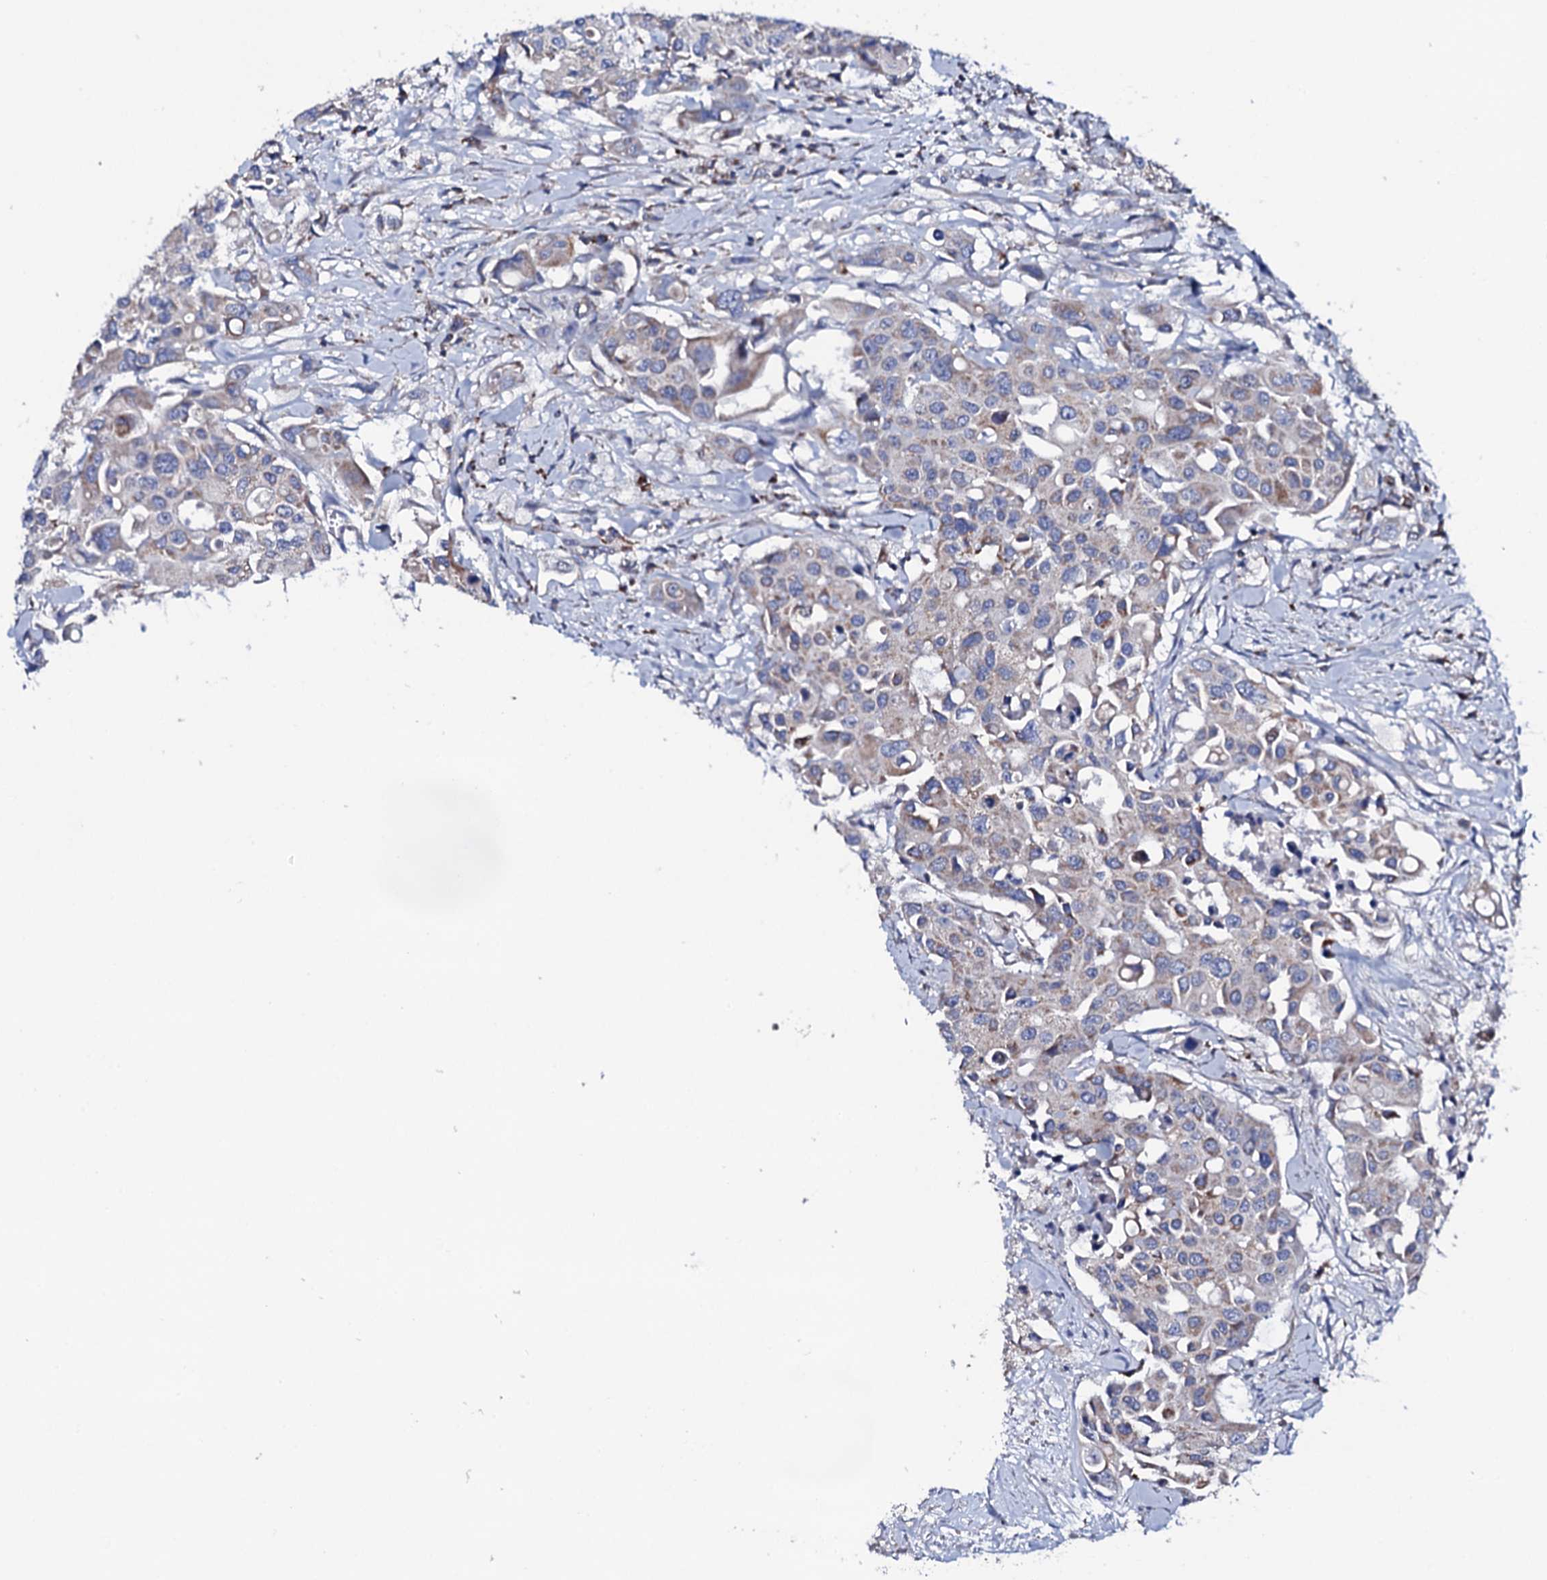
{"staining": {"intensity": "weak", "quantity": "25%-75%", "location": "cytoplasmic/membranous"}, "tissue": "colorectal cancer", "cell_type": "Tumor cells", "image_type": "cancer", "snomed": [{"axis": "morphology", "description": "Adenocarcinoma, NOS"}, {"axis": "topography", "description": "Colon"}], "caption": "An immunohistochemistry (IHC) photomicrograph of neoplastic tissue is shown. Protein staining in brown labels weak cytoplasmic/membranous positivity in colorectal cancer (adenocarcinoma) within tumor cells. The protein is shown in brown color, while the nuclei are stained blue.", "gene": "TCAF2", "patient": {"sex": "male", "age": 77}}